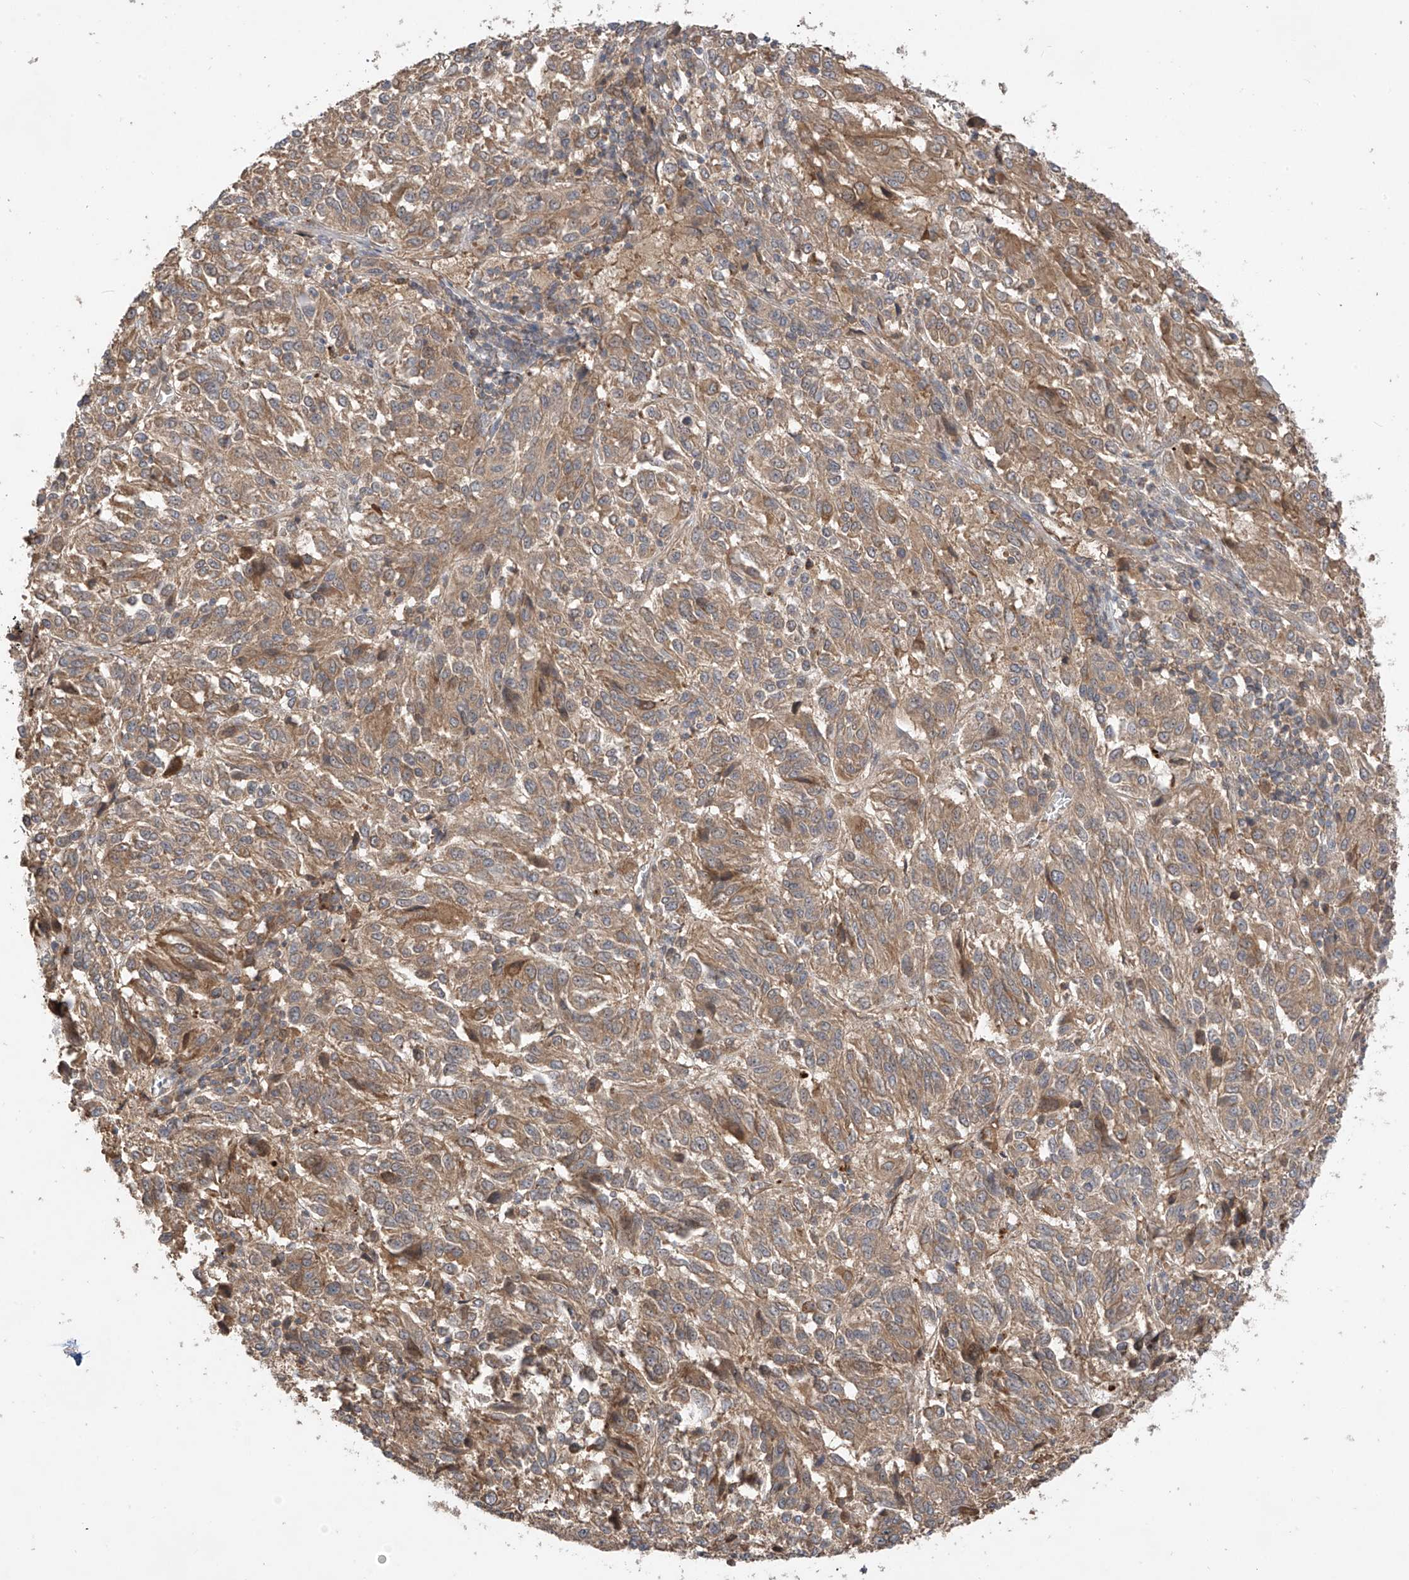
{"staining": {"intensity": "moderate", "quantity": ">75%", "location": "cytoplasmic/membranous"}, "tissue": "melanoma", "cell_type": "Tumor cells", "image_type": "cancer", "snomed": [{"axis": "morphology", "description": "Malignant melanoma, Metastatic site"}, {"axis": "topography", "description": "Lung"}], "caption": "High-power microscopy captured an immunohistochemistry micrograph of melanoma, revealing moderate cytoplasmic/membranous positivity in about >75% of tumor cells.", "gene": "CACNA2D4", "patient": {"sex": "male", "age": 64}}